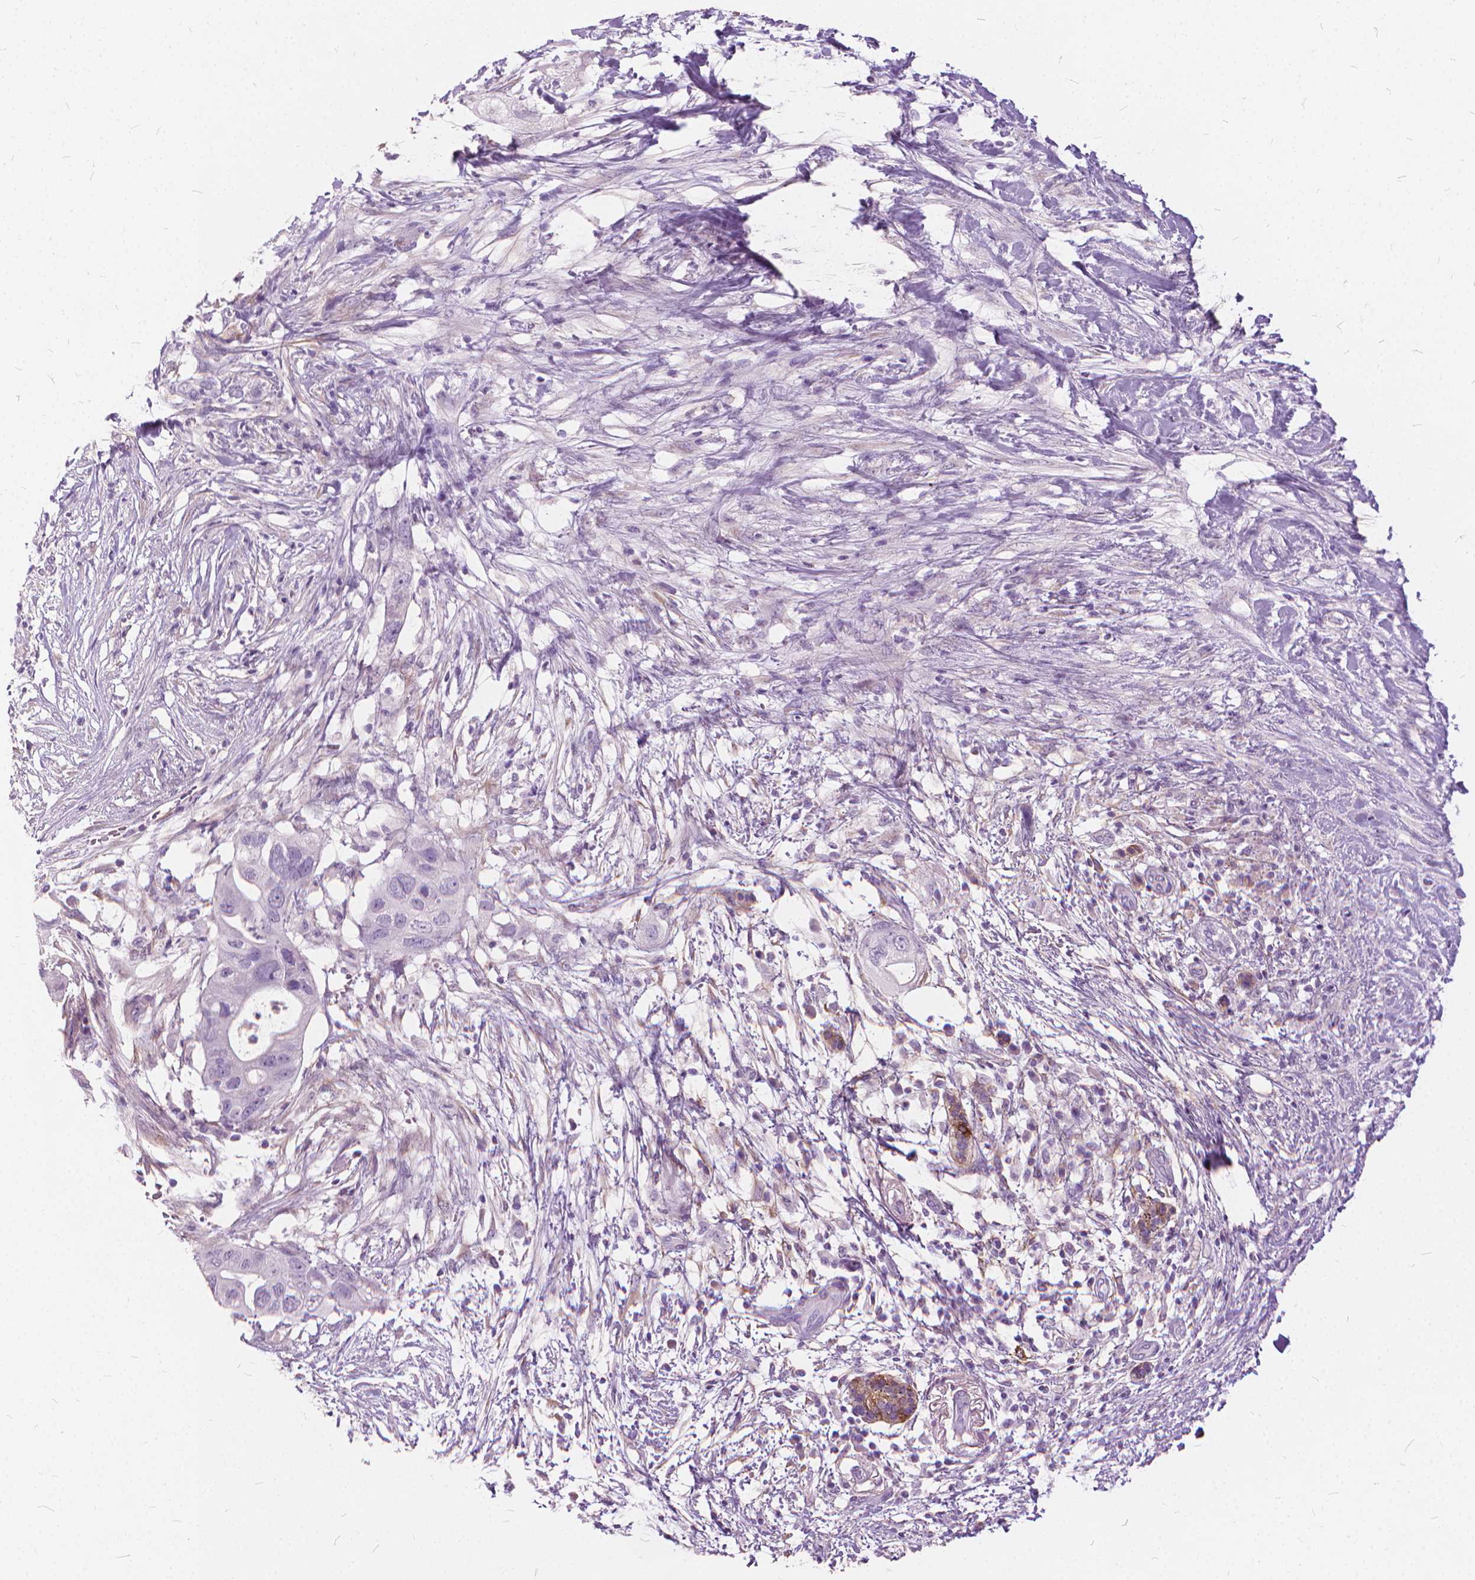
{"staining": {"intensity": "negative", "quantity": "none", "location": "none"}, "tissue": "pancreatic cancer", "cell_type": "Tumor cells", "image_type": "cancer", "snomed": [{"axis": "morphology", "description": "Adenocarcinoma, NOS"}, {"axis": "topography", "description": "Pancreas"}], "caption": "Tumor cells show no significant staining in pancreatic cancer (adenocarcinoma).", "gene": "DNM1", "patient": {"sex": "female", "age": 72}}